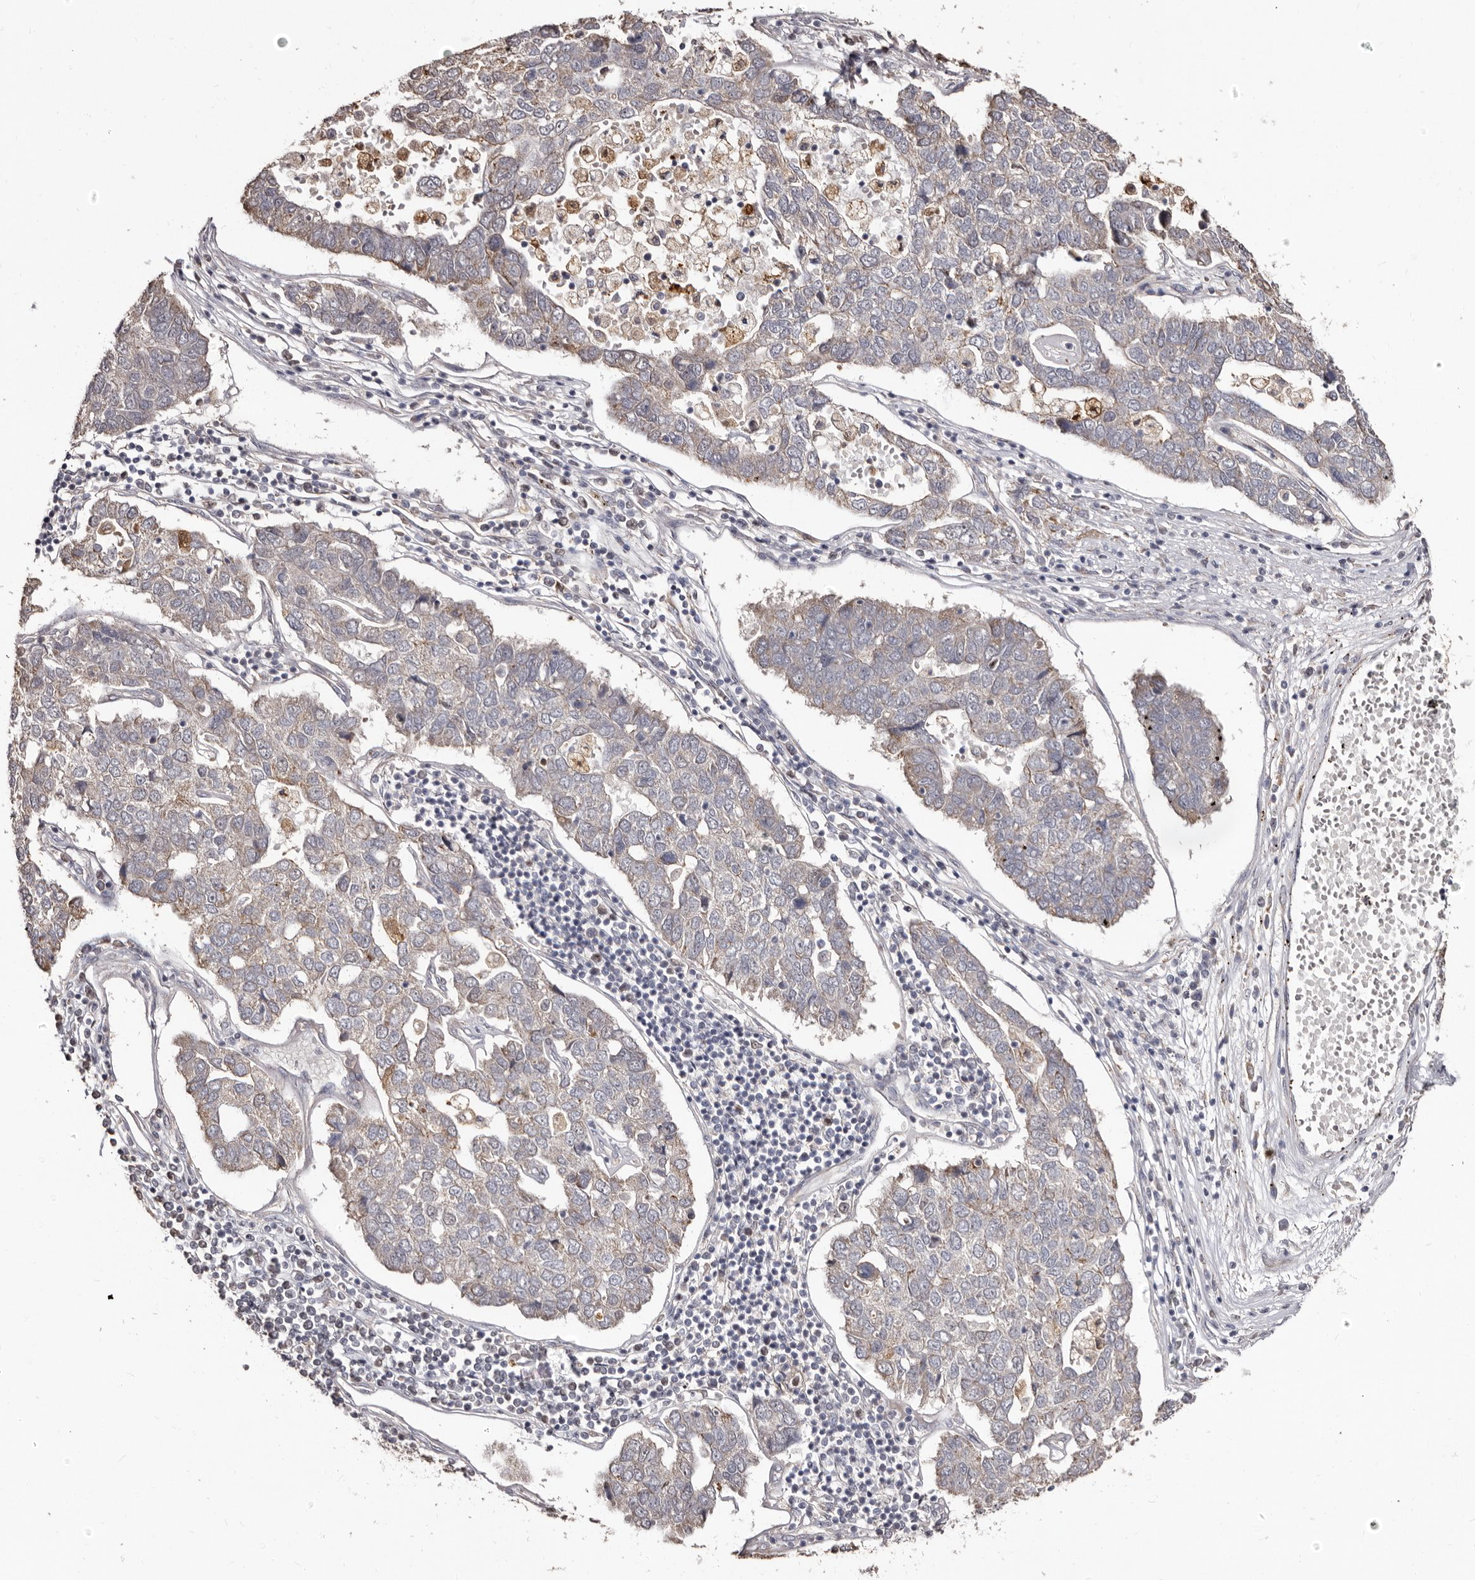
{"staining": {"intensity": "moderate", "quantity": "25%-75%", "location": "cytoplasmic/membranous"}, "tissue": "pancreatic cancer", "cell_type": "Tumor cells", "image_type": "cancer", "snomed": [{"axis": "morphology", "description": "Adenocarcinoma, NOS"}, {"axis": "topography", "description": "Pancreas"}], "caption": "Tumor cells exhibit medium levels of moderate cytoplasmic/membranous staining in about 25%-75% of cells in human pancreatic adenocarcinoma.", "gene": "PTAFR", "patient": {"sex": "female", "age": 61}}